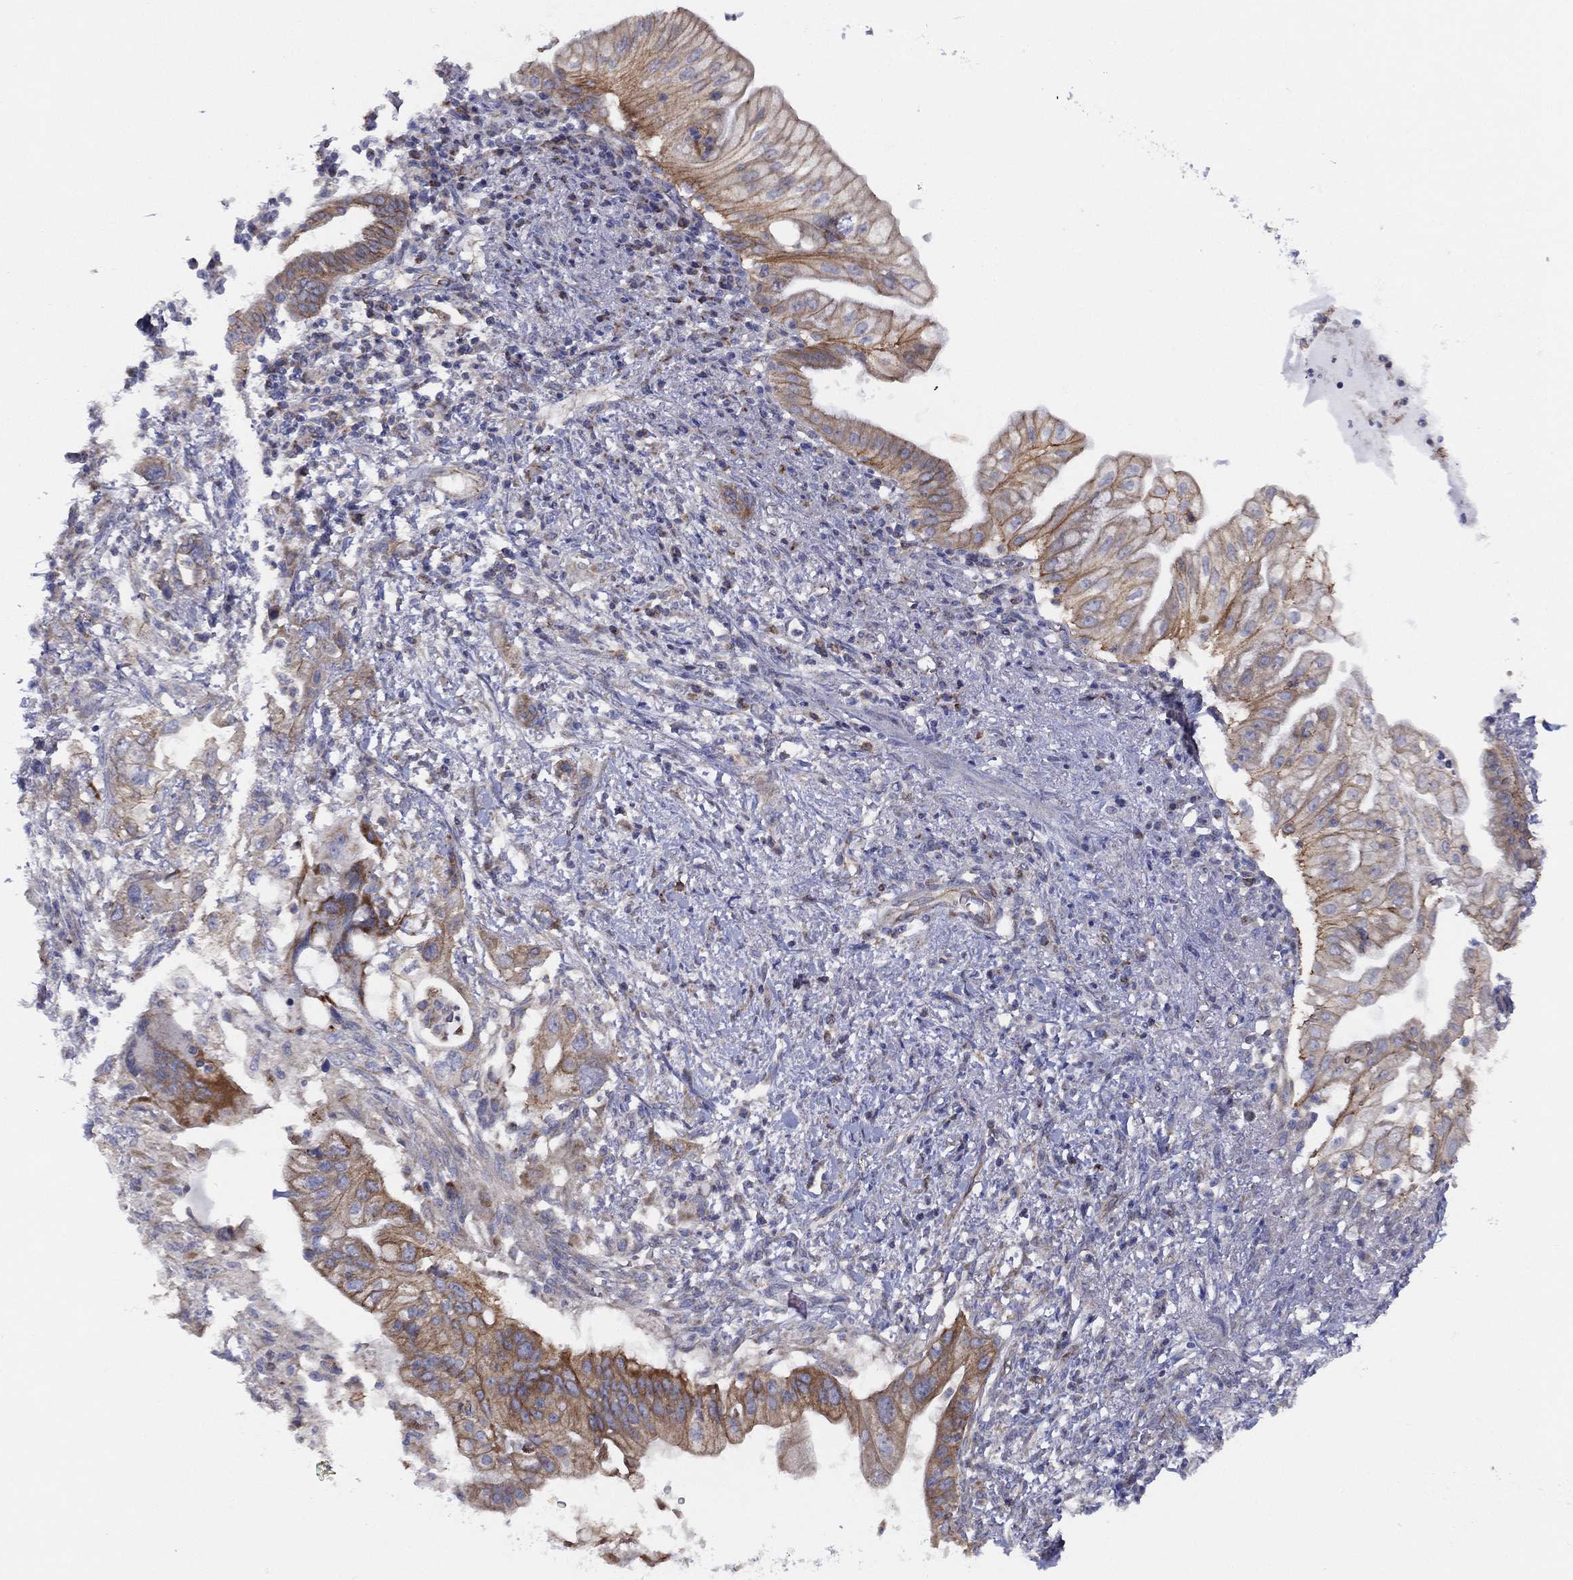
{"staining": {"intensity": "strong", "quantity": "<25%", "location": "cytoplasmic/membranous"}, "tissue": "pancreatic cancer", "cell_type": "Tumor cells", "image_type": "cancer", "snomed": [{"axis": "morphology", "description": "Adenocarcinoma, NOS"}, {"axis": "topography", "description": "Pancreas"}], "caption": "Immunohistochemistry photomicrograph of human pancreatic adenocarcinoma stained for a protein (brown), which reveals medium levels of strong cytoplasmic/membranous expression in approximately <25% of tumor cells.", "gene": "ZNF223", "patient": {"sex": "female", "age": 72}}